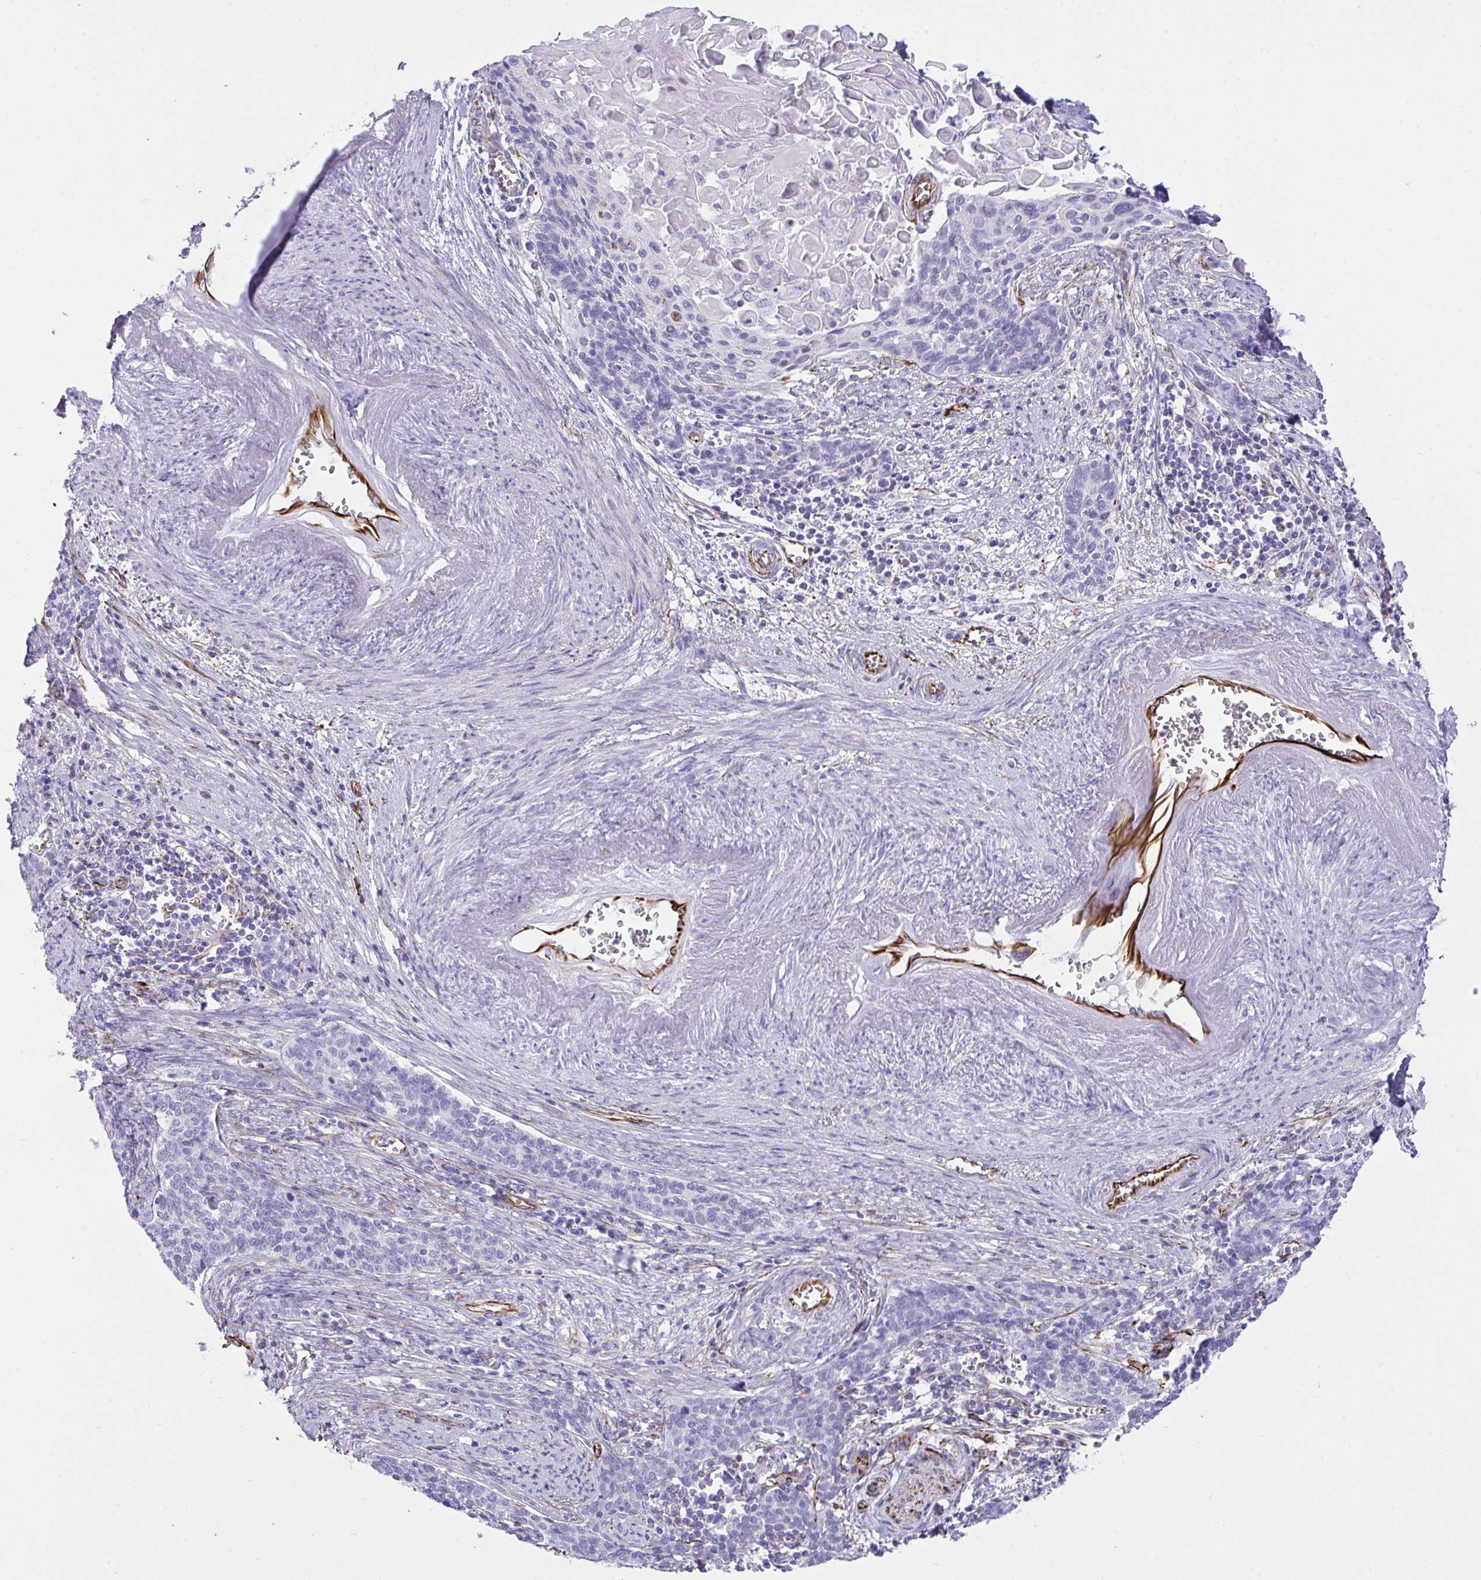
{"staining": {"intensity": "negative", "quantity": "none", "location": "none"}, "tissue": "cervical cancer", "cell_type": "Tumor cells", "image_type": "cancer", "snomed": [{"axis": "morphology", "description": "Squamous cell carcinoma, NOS"}, {"axis": "topography", "description": "Cervix"}], "caption": "An immunohistochemistry photomicrograph of cervical squamous cell carcinoma is shown. There is no staining in tumor cells of cervical squamous cell carcinoma.", "gene": "SLC35B1", "patient": {"sex": "female", "age": 39}}